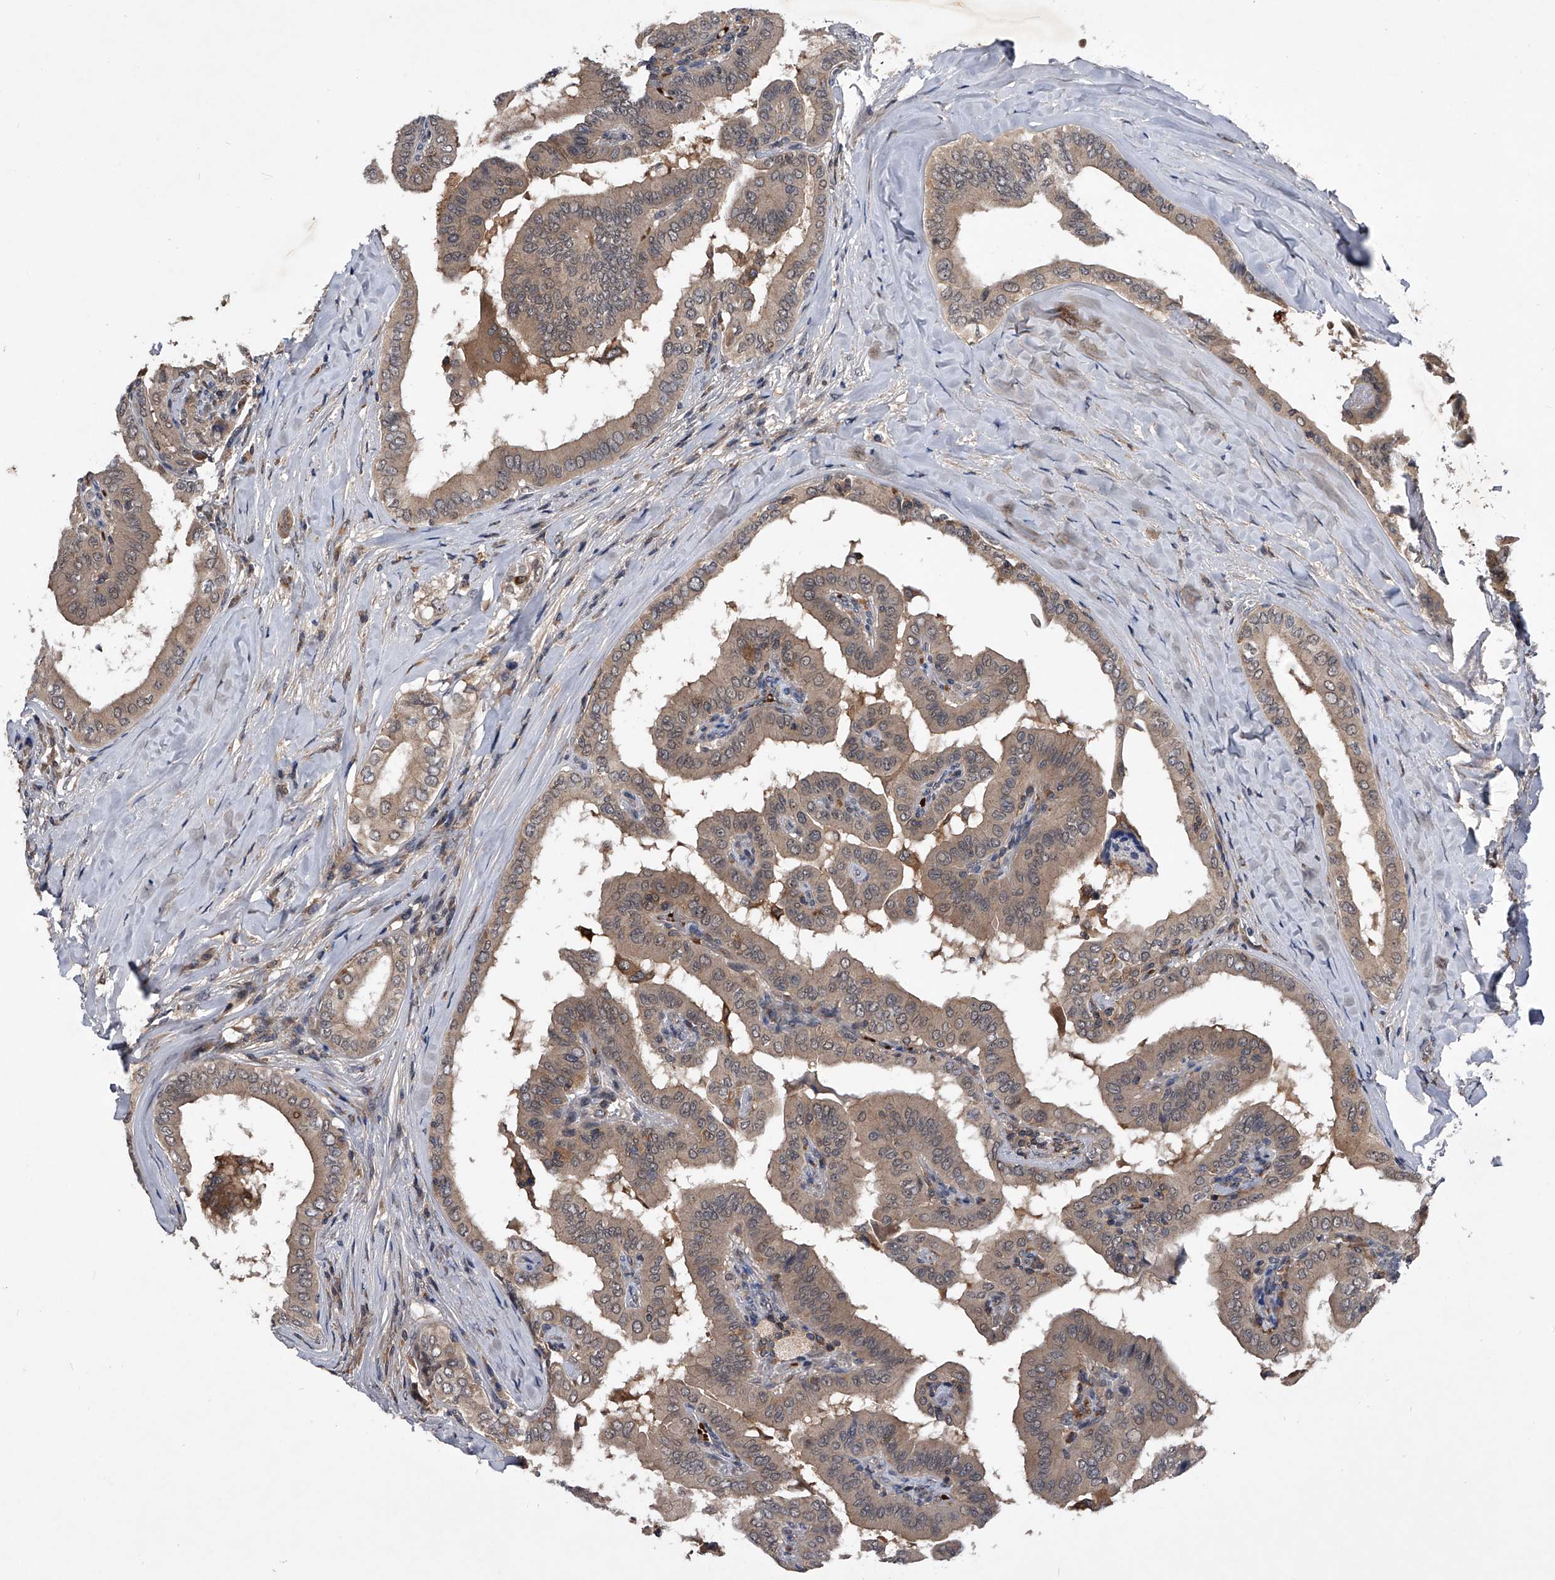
{"staining": {"intensity": "weak", "quantity": ">75%", "location": "cytoplasmic/membranous"}, "tissue": "thyroid cancer", "cell_type": "Tumor cells", "image_type": "cancer", "snomed": [{"axis": "morphology", "description": "Papillary adenocarcinoma, NOS"}, {"axis": "topography", "description": "Thyroid gland"}], "caption": "The histopathology image reveals staining of papillary adenocarcinoma (thyroid), revealing weak cytoplasmic/membranous protein expression (brown color) within tumor cells.", "gene": "ZNF30", "patient": {"sex": "male", "age": 33}}